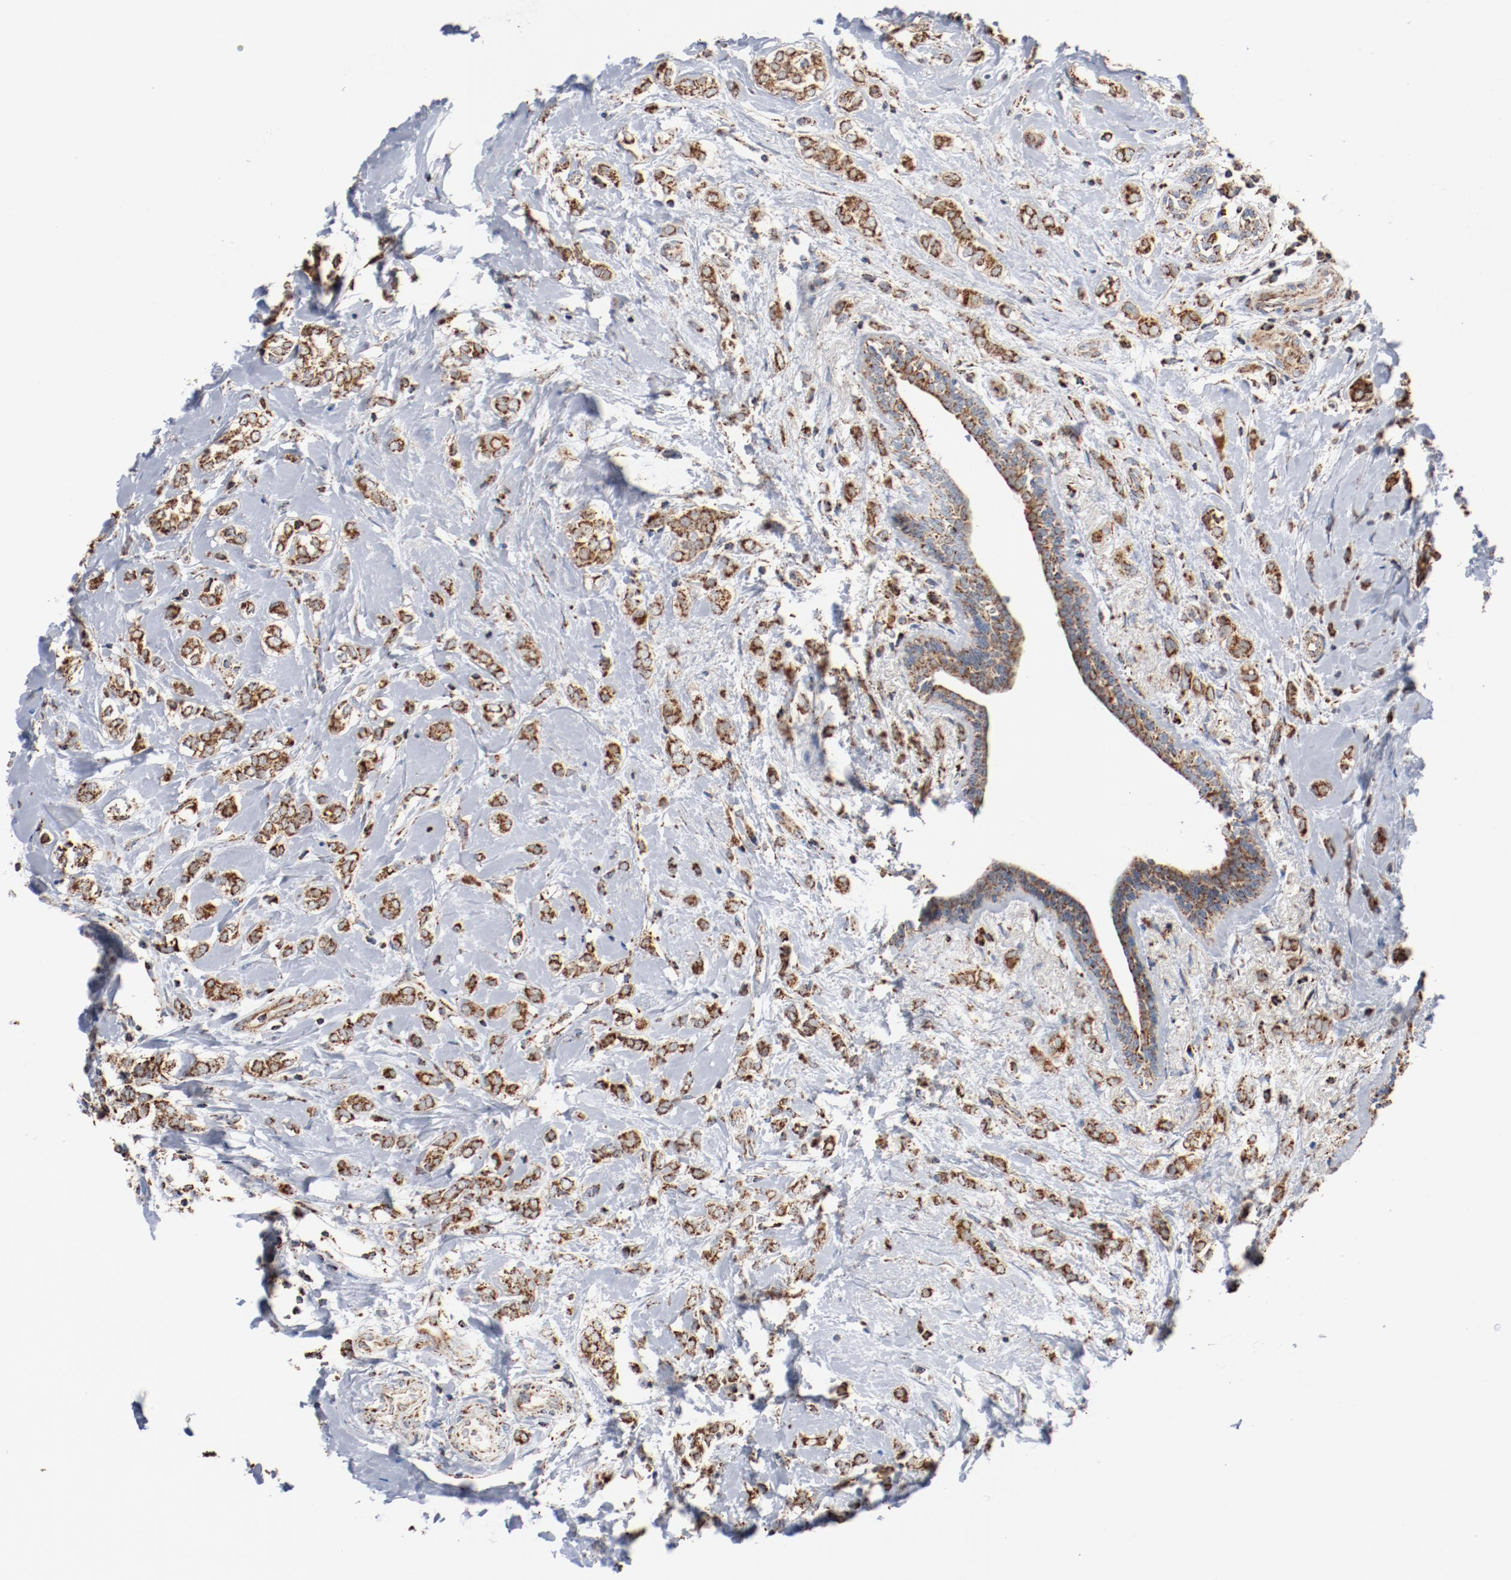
{"staining": {"intensity": "strong", "quantity": ">75%", "location": "cytoplasmic/membranous"}, "tissue": "breast cancer", "cell_type": "Tumor cells", "image_type": "cancer", "snomed": [{"axis": "morphology", "description": "Normal tissue, NOS"}, {"axis": "morphology", "description": "Lobular carcinoma"}, {"axis": "topography", "description": "Breast"}], "caption": "IHC micrograph of human breast lobular carcinoma stained for a protein (brown), which shows high levels of strong cytoplasmic/membranous expression in approximately >75% of tumor cells.", "gene": "NDUFS4", "patient": {"sex": "female", "age": 47}}